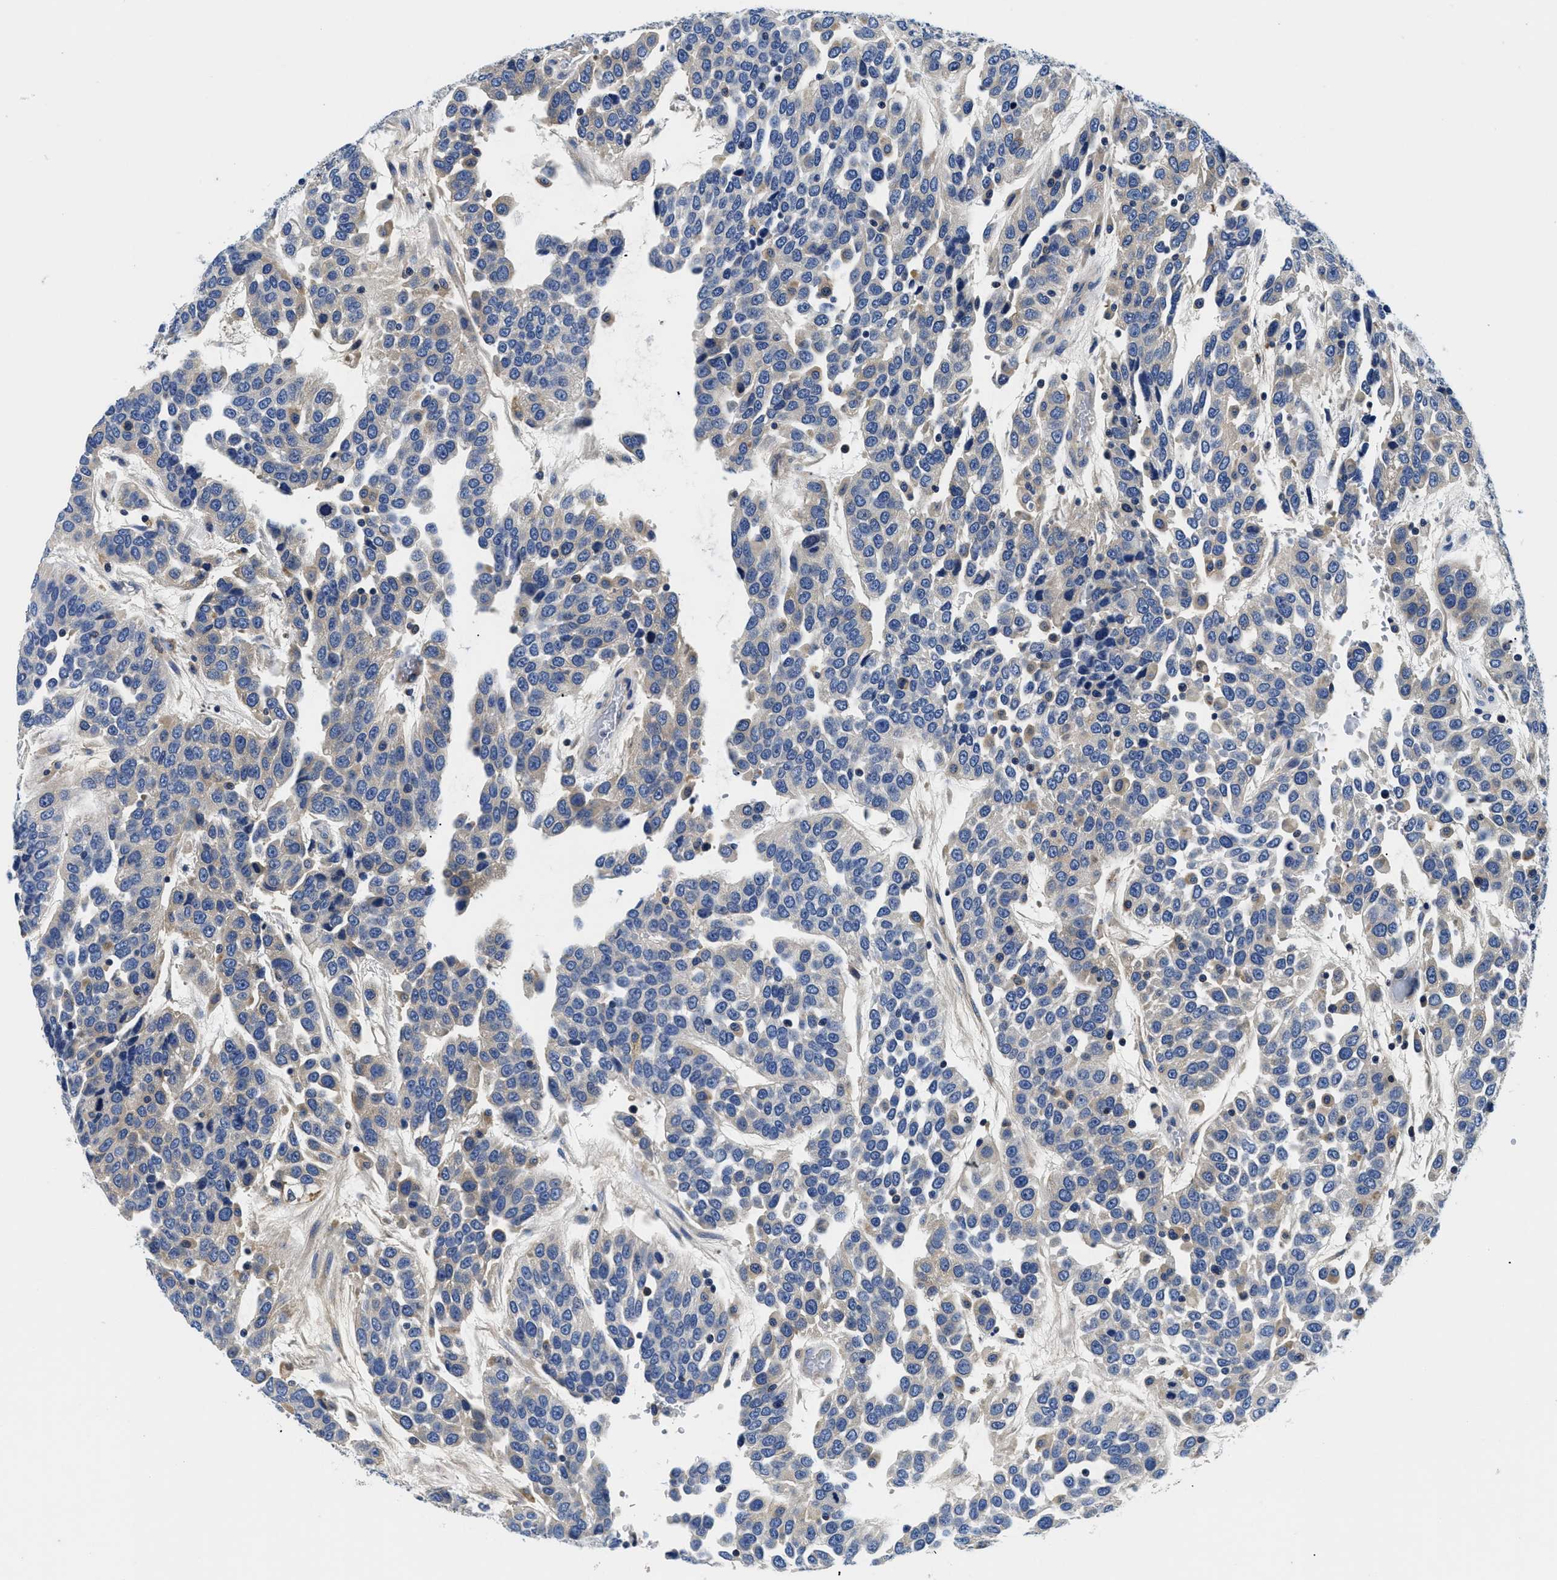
{"staining": {"intensity": "weak", "quantity": "<25%", "location": "cytoplasmic/membranous"}, "tissue": "urothelial cancer", "cell_type": "Tumor cells", "image_type": "cancer", "snomed": [{"axis": "morphology", "description": "Urothelial carcinoma, High grade"}, {"axis": "topography", "description": "Urinary bladder"}], "caption": "DAB (3,3'-diaminobenzidine) immunohistochemical staining of urothelial cancer demonstrates no significant expression in tumor cells. Brightfield microscopy of immunohistochemistry (IHC) stained with DAB (brown) and hematoxylin (blue), captured at high magnification.", "gene": "MEA1", "patient": {"sex": "female", "age": 80}}